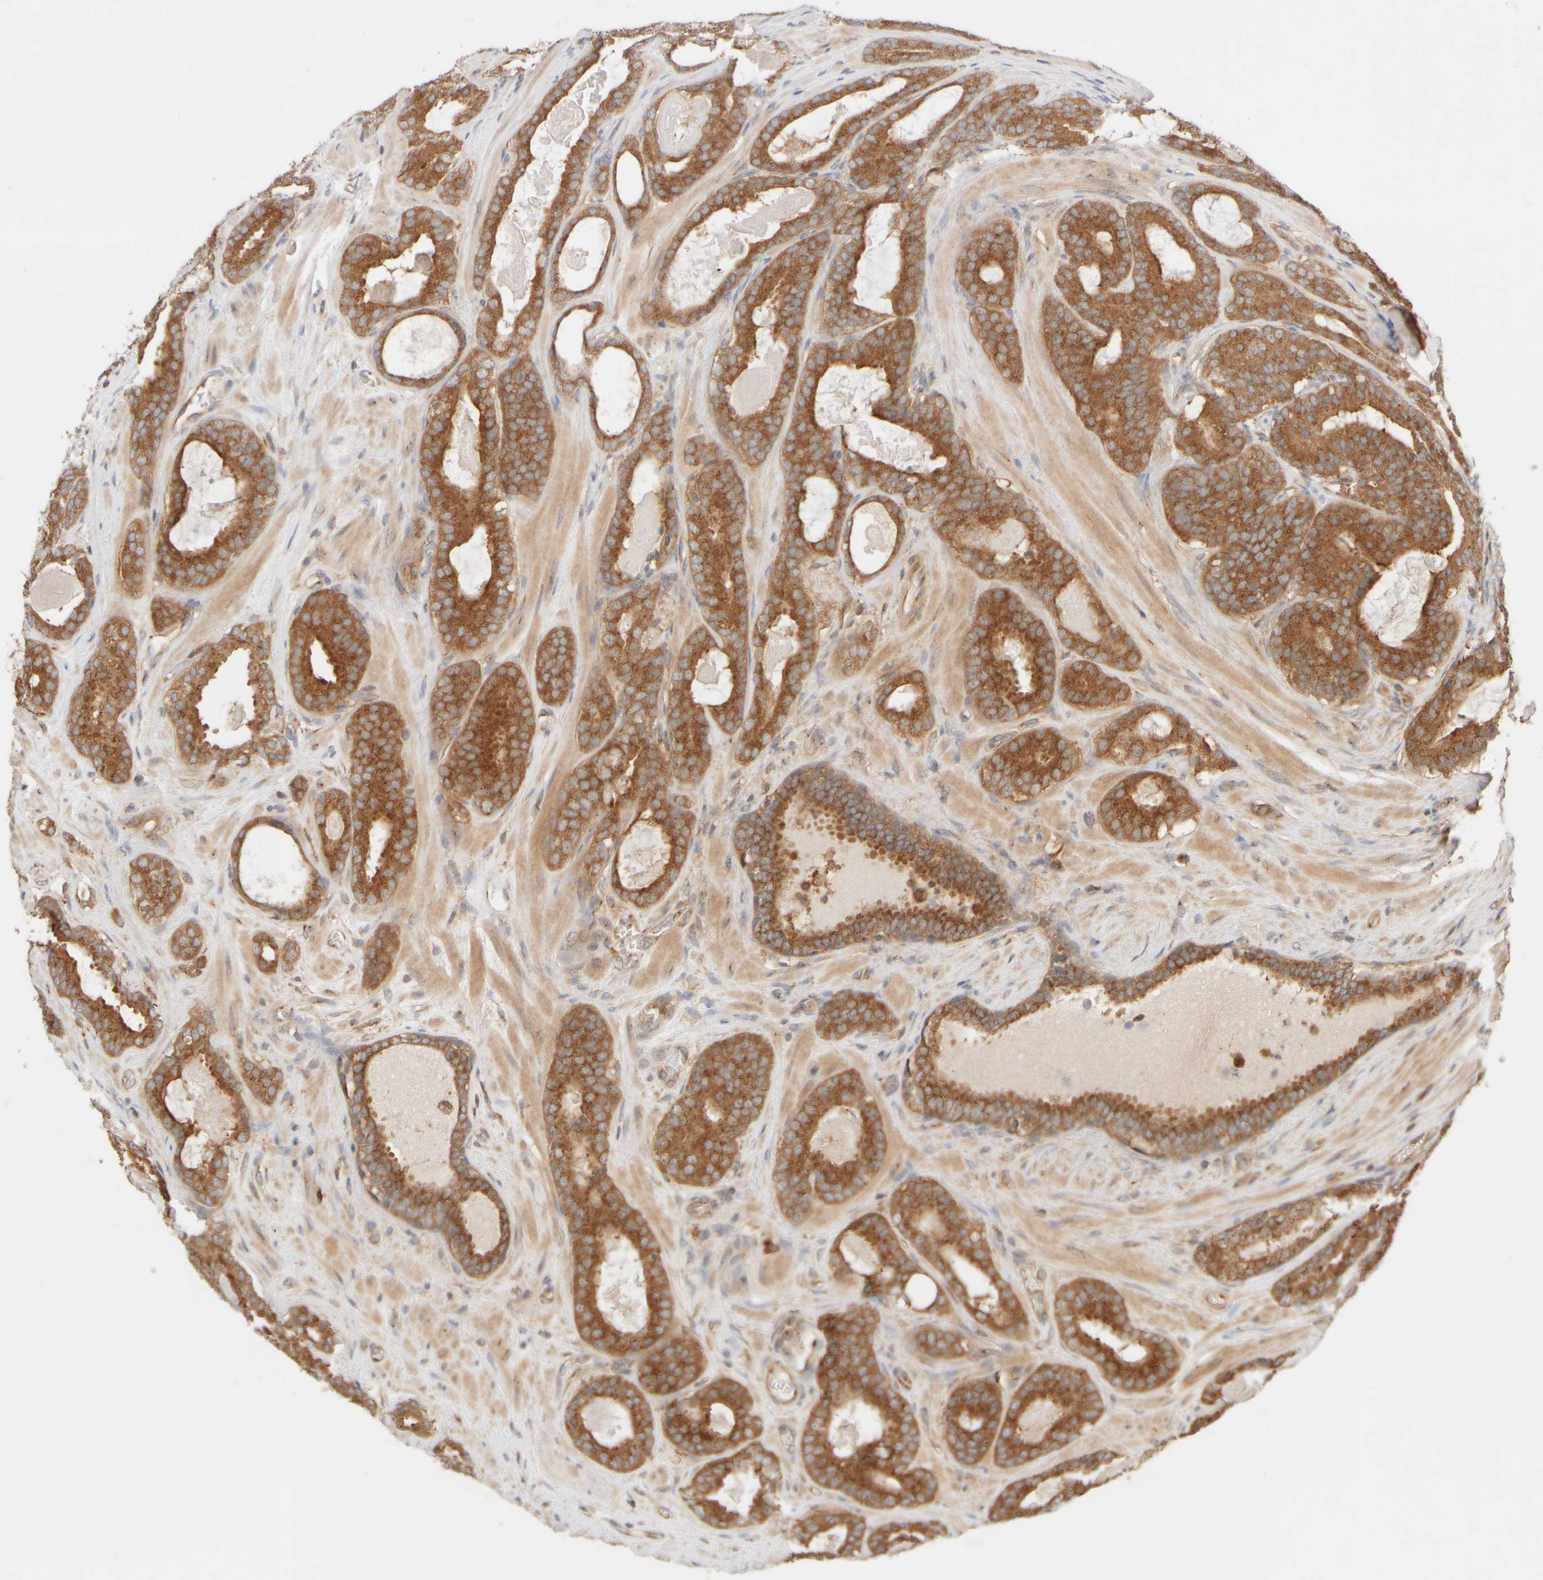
{"staining": {"intensity": "moderate", "quantity": ">75%", "location": "cytoplasmic/membranous"}, "tissue": "prostate cancer", "cell_type": "Tumor cells", "image_type": "cancer", "snomed": [{"axis": "morphology", "description": "Adenocarcinoma, High grade"}, {"axis": "topography", "description": "Prostate"}], "caption": "Immunohistochemical staining of human adenocarcinoma (high-grade) (prostate) reveals medium levels of moderate cytoplasmic/membranous positivity in approximately >75% of tumor cells.", "gene": "RABEP1", "patient": {"sex": "male", "age": 60}}